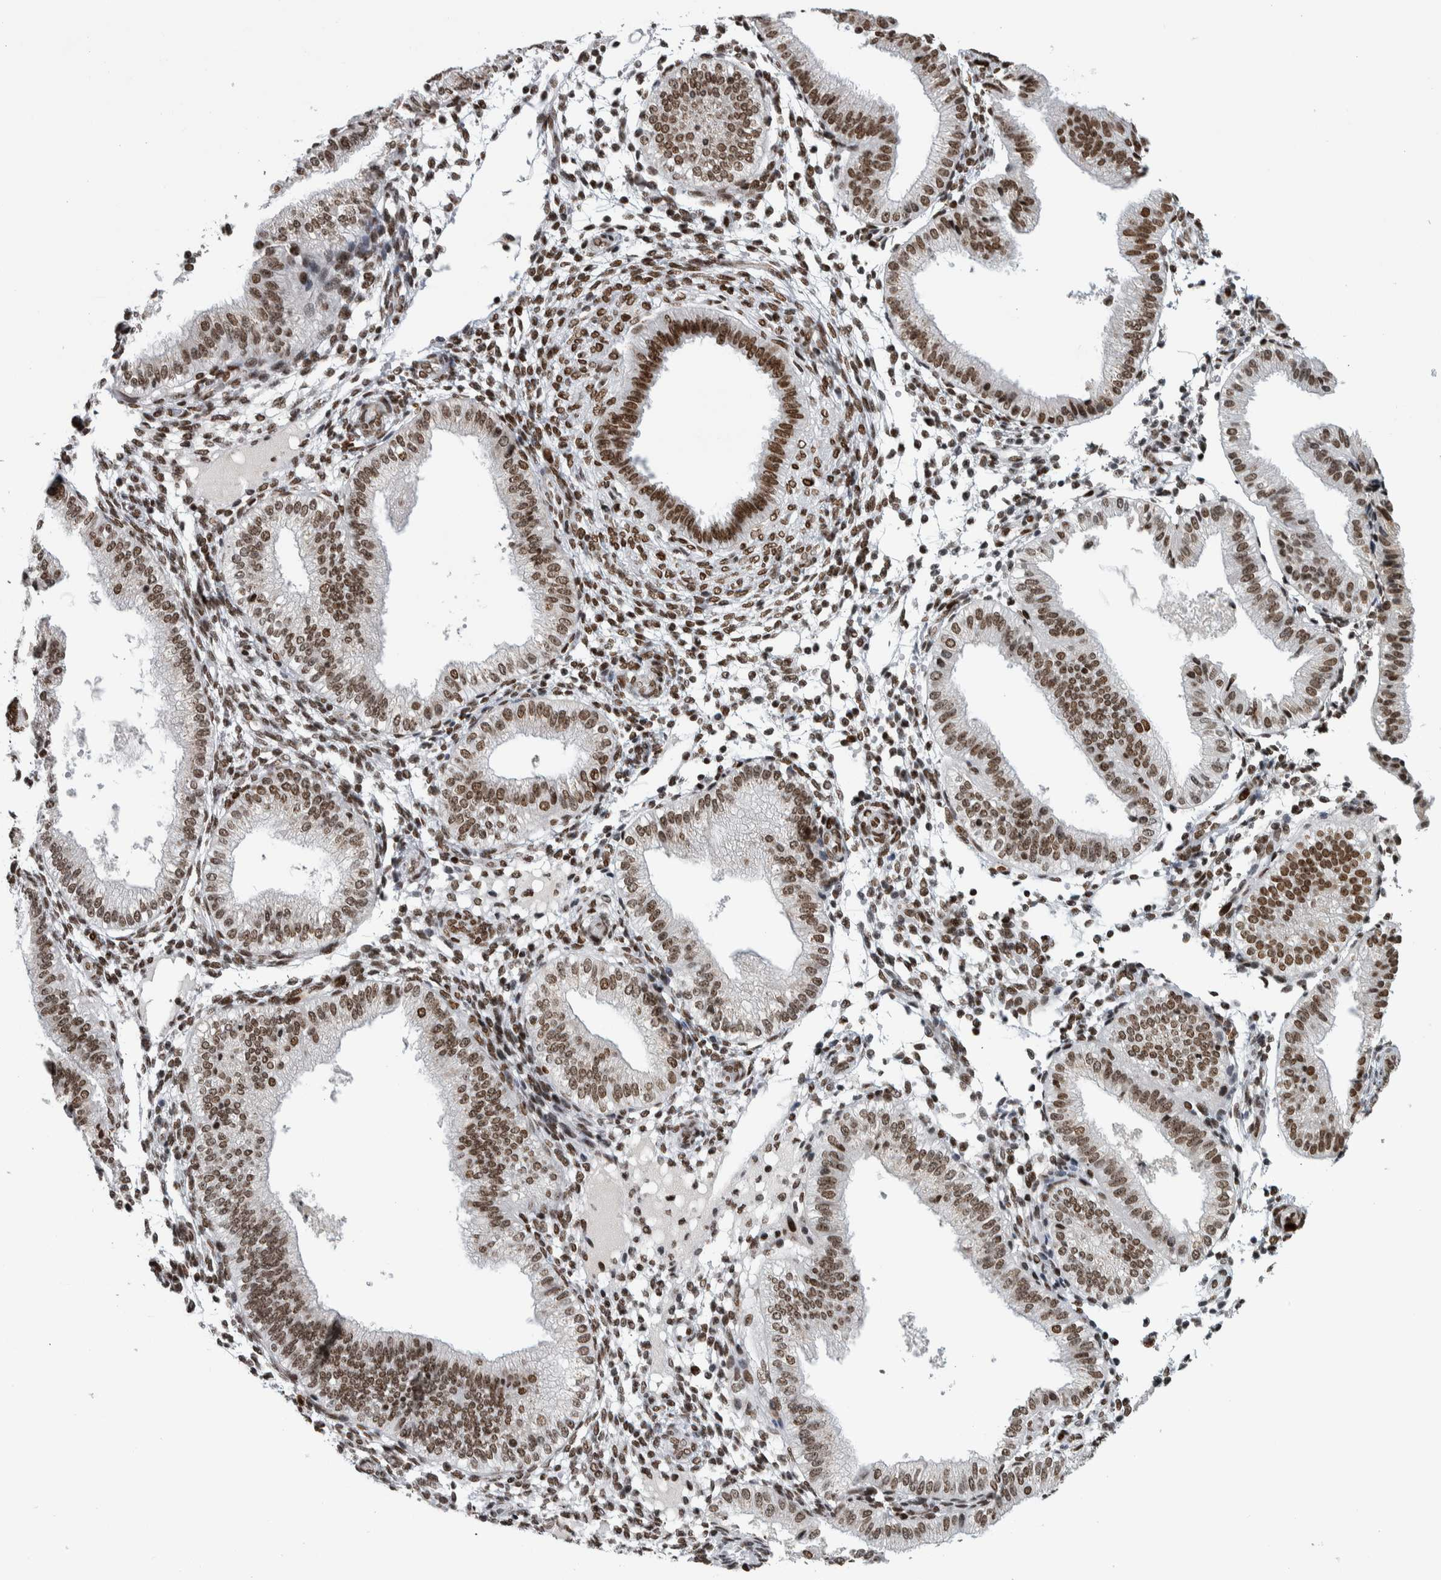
{"staining": {"intensity": "moderate", "quantity": "25%-75%", "location": "nuclear"}, "tissue": "endometrium", "cell_type": "Cells in endometrial stroma", "image_type": "normal", "snomed": [{"axis": "morphology", "description": "Normal tissue, NOS"}, {"axis": "topography", "description": "Endometrium"}], "caption": "Protein staining of normal endometrium exhibits moderate nuclear positivity in approximately 25%-75% of cells in endometrial stroma. (IHC, brightfield microscopy, high magnification).", "gene": "TOP2B", "patient": {"sex": "female", "age": 39}}